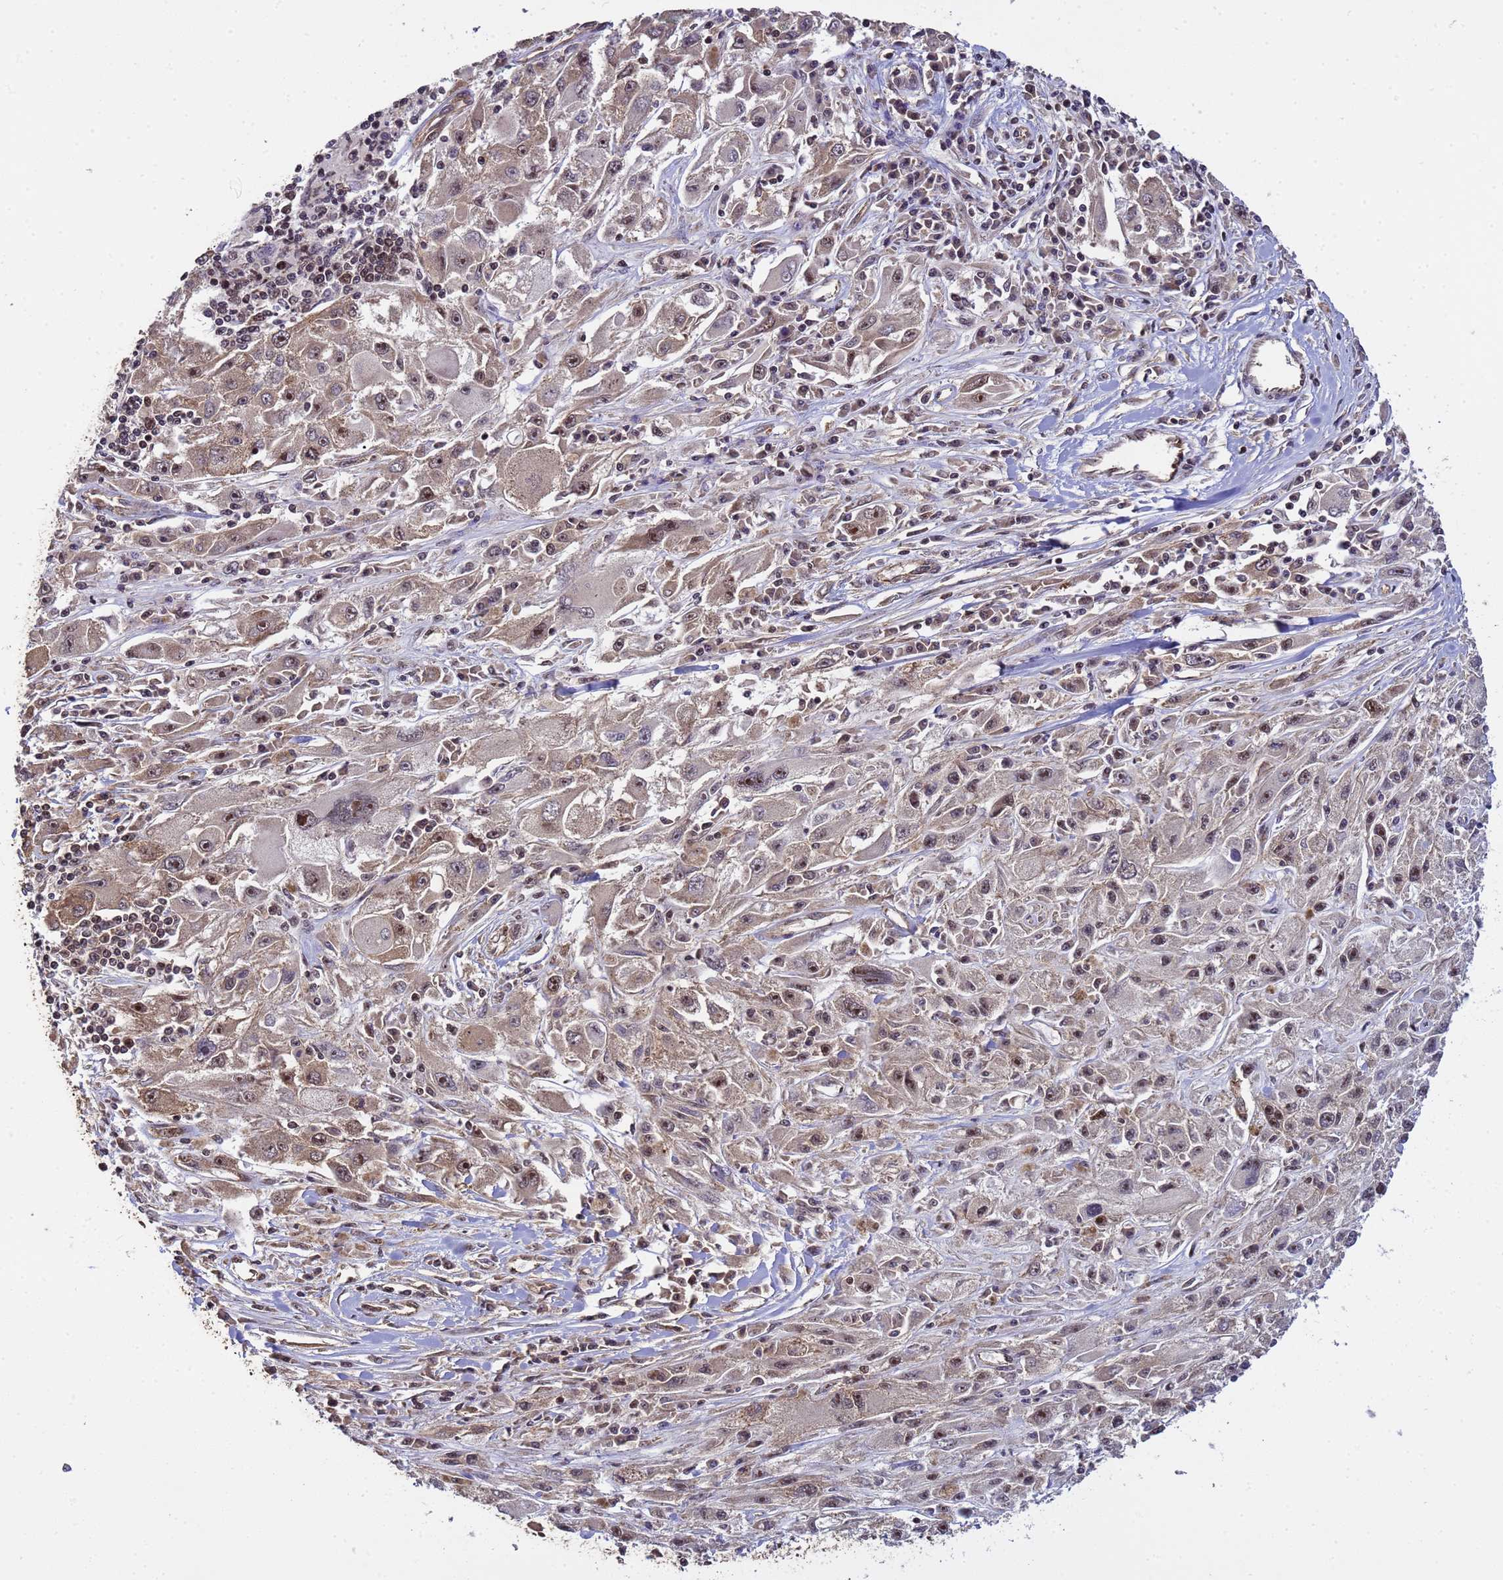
{"staining": {"intensity": "moderate", "quantity": "25%-75%", "location": "nuclear"}, "tissue": "melanoma", "cell_type": "Tumor cells", "image_type": "cancer", "snomed": [{"axis": "morphology", "description": "Malignant melanoma, Metastatic site"}, {"axis": "topography", "description": "Skin"}], "caption": "A micrograph of human melanoma stained for a protein reveals moderate nuclear brown staining in tumor cells.", "gene": "SYF2", "patient": {"sex": "male", "age": 53}}